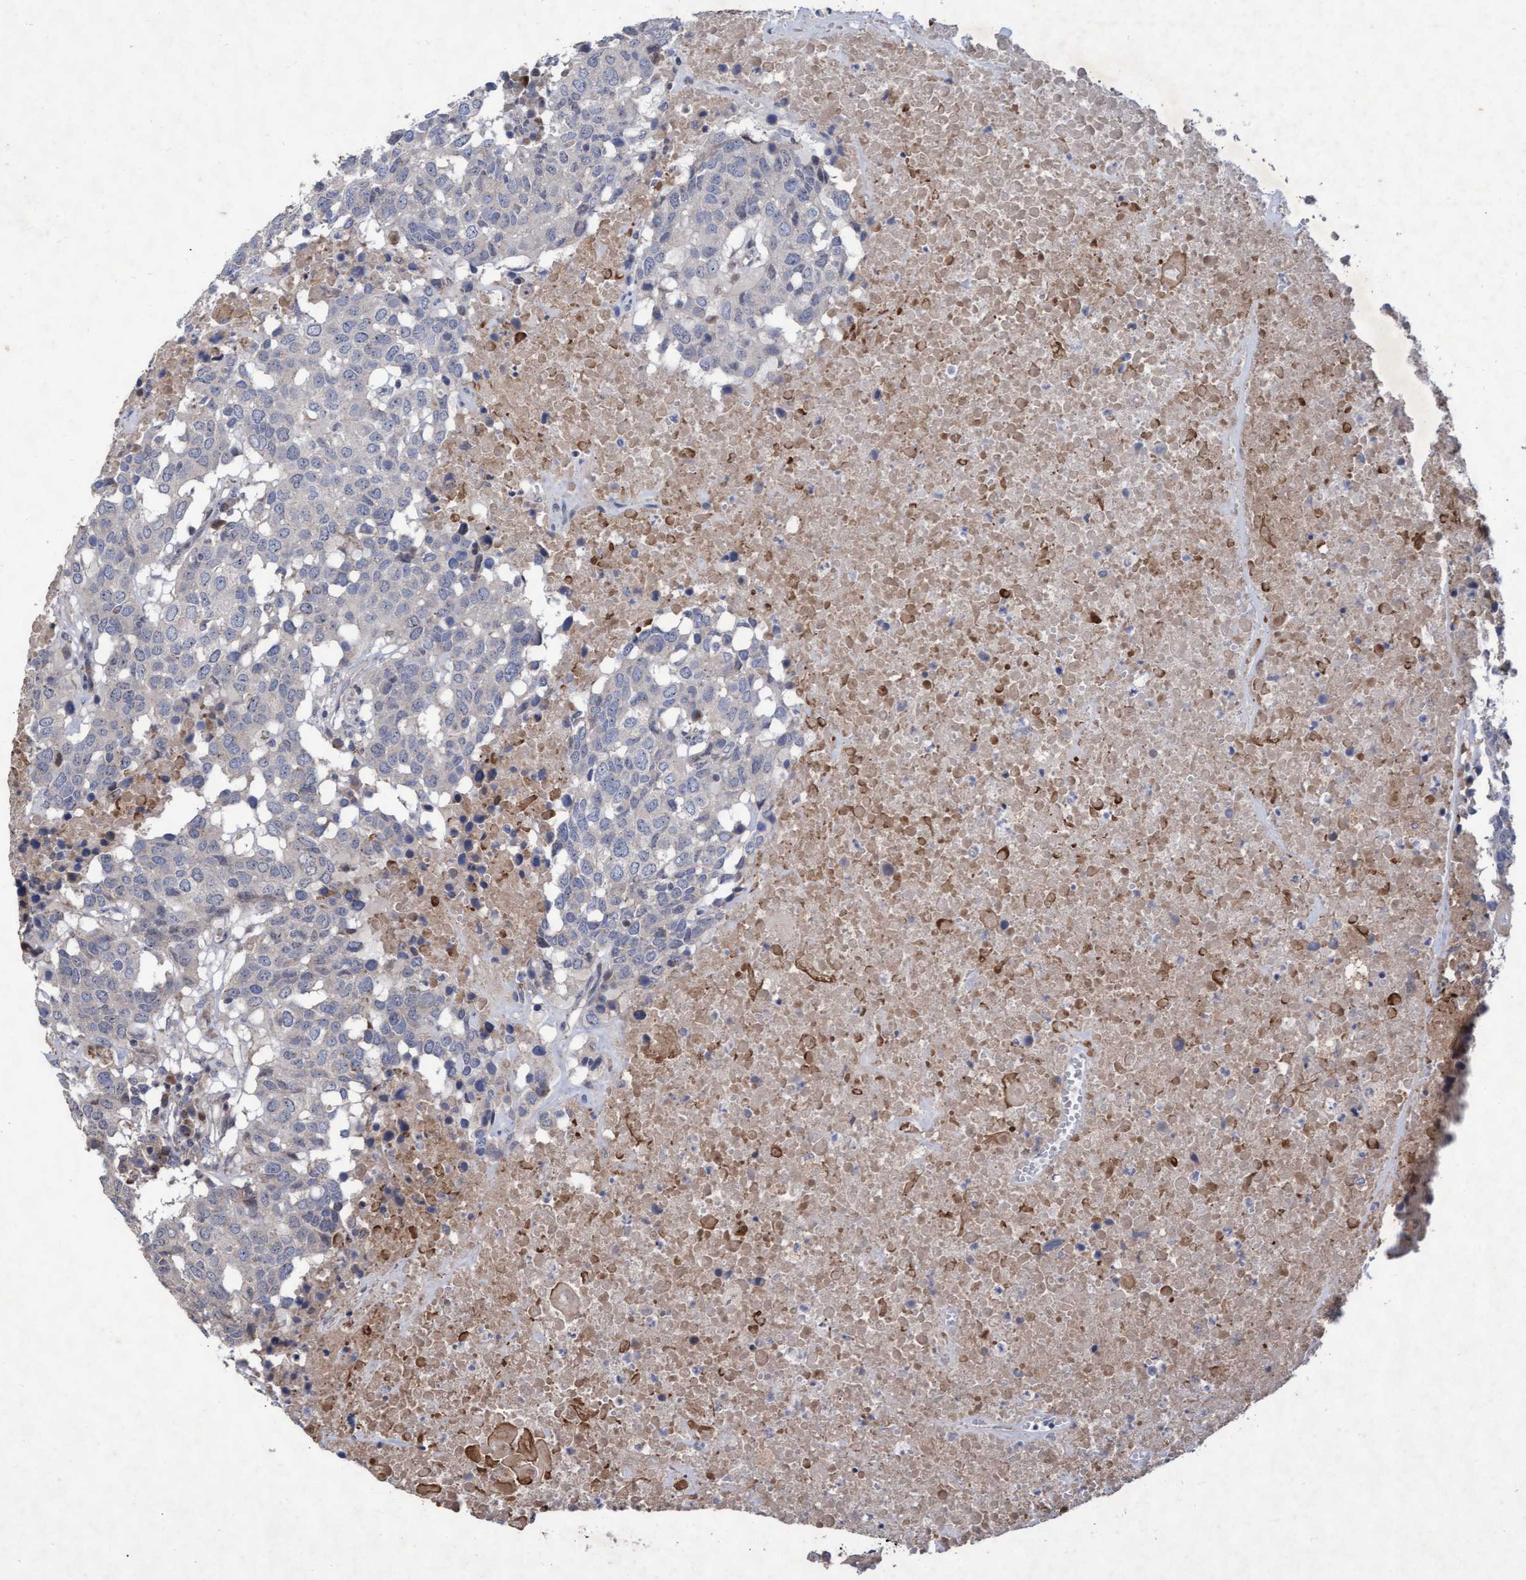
{"staining": {"intensity": "negative", "quantity": "none", "location": "none"}, "tissue": "head and neck cancer", "cell_type": "Tumor cells", "image_type": "cancer", "snomed": [{"axis": "morphology", "description": "Squamous cell carcinoma, NOS"}, {"axis": "topography", "description": "Head-Neck"}], "caption": "A micrograph of head and neck squamous cell carcinoma stained for a protein reveals no brown staining in tumor cells.", "gene": "ABCF2", "patient": {"sex": "male", "age": 66}}